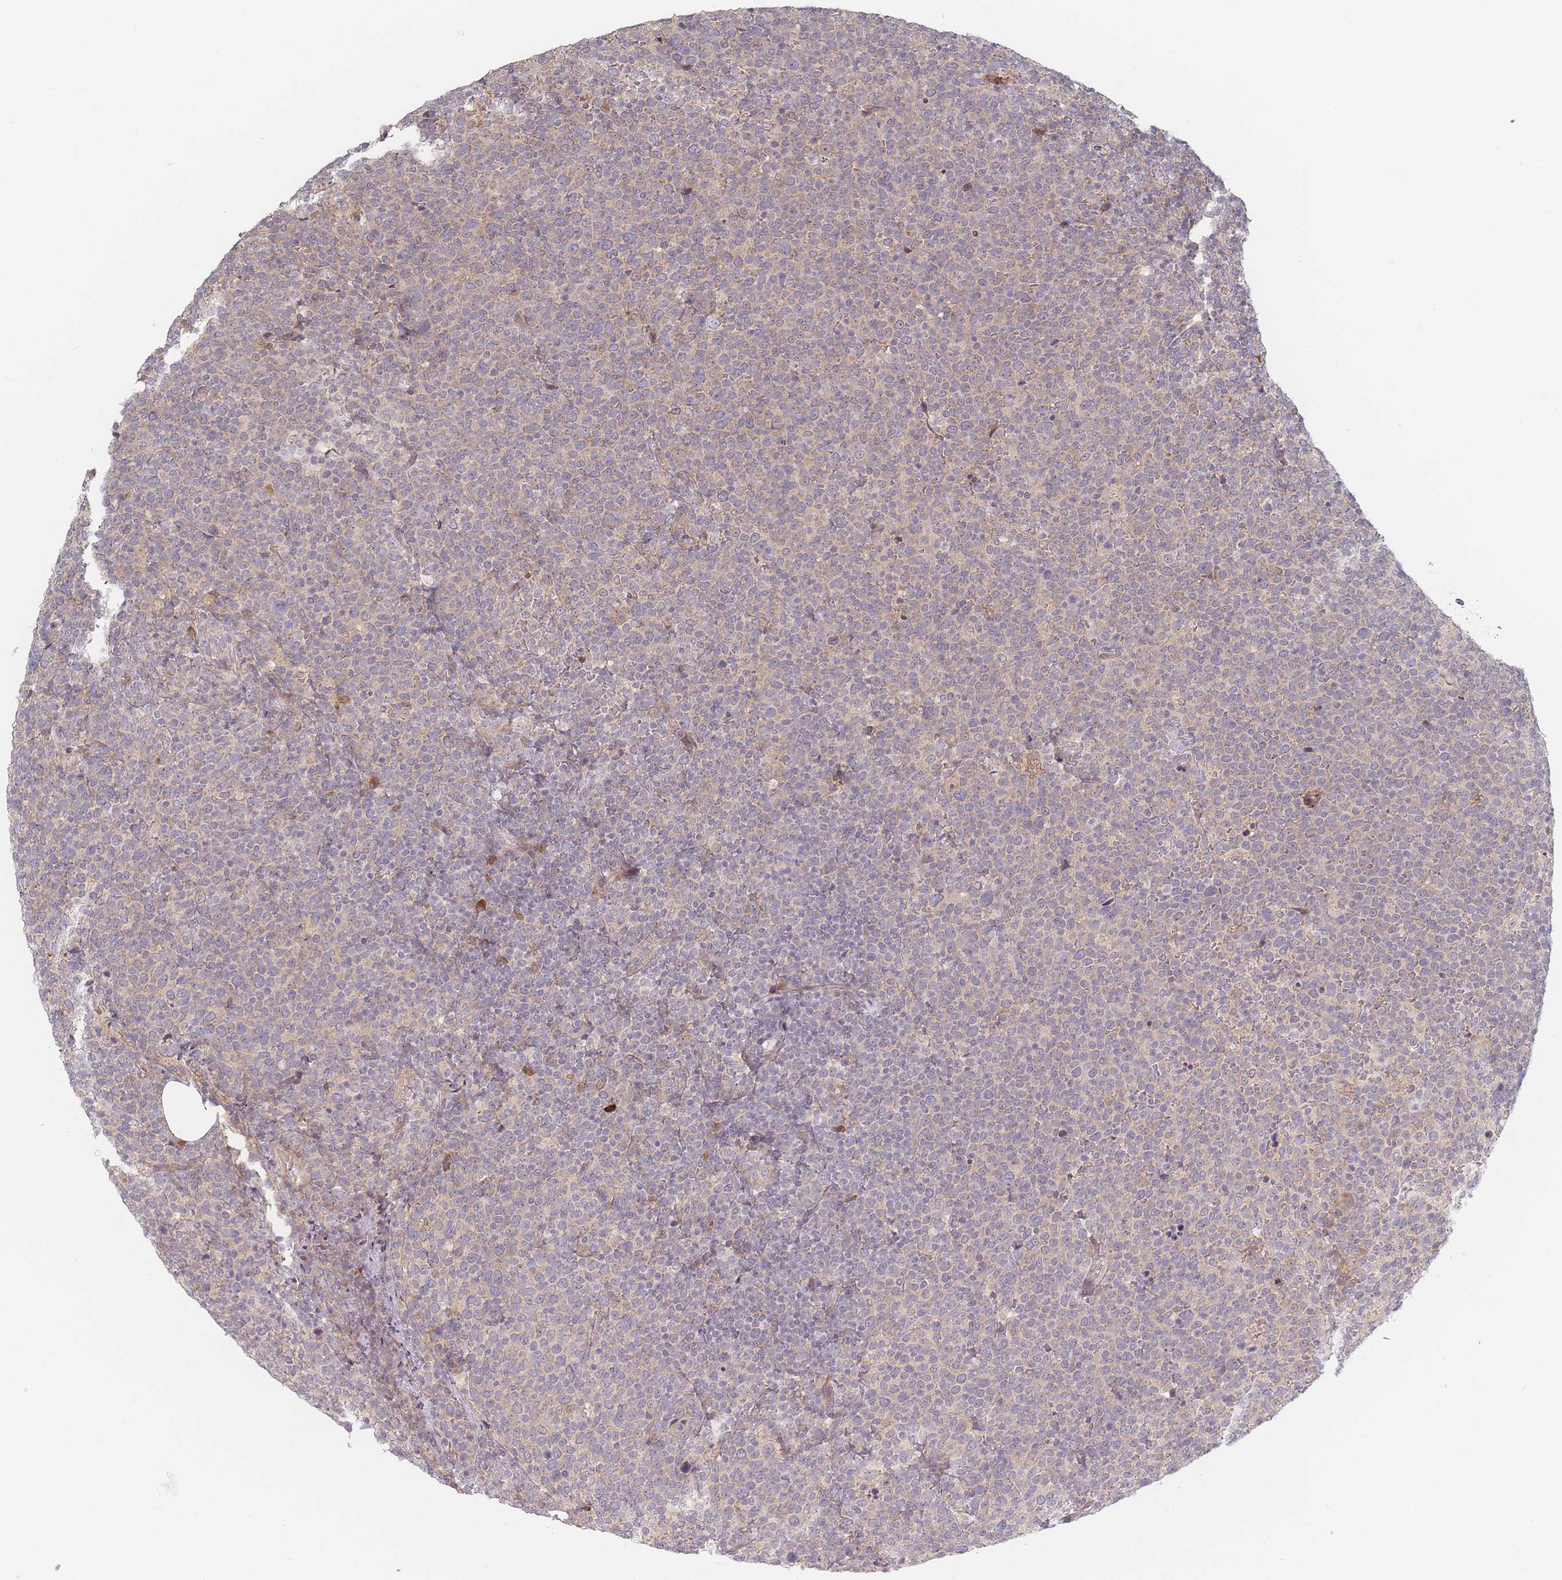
{"staining": {"intensity": "negative", "quantity": "none", "location": "none"}, "tissue": "lymphoma", "cell_type": "Tumor cells", "image_type": "cancer", "snomed": [{"axis": "morphology", "description": "Malignant lymphoma, non-Hodgkin's type, High grade"}, {"axis": "topography", "description": "Lymph node"}], "caption": "Malignant lymphoma, non-Hodgkin's type (high-grade) was stained to show a protein in brown. There is no significant positivity in tumor cells.", "gene": "ZKSCAN7", "patient": {"sex": "male", "age": 61}}